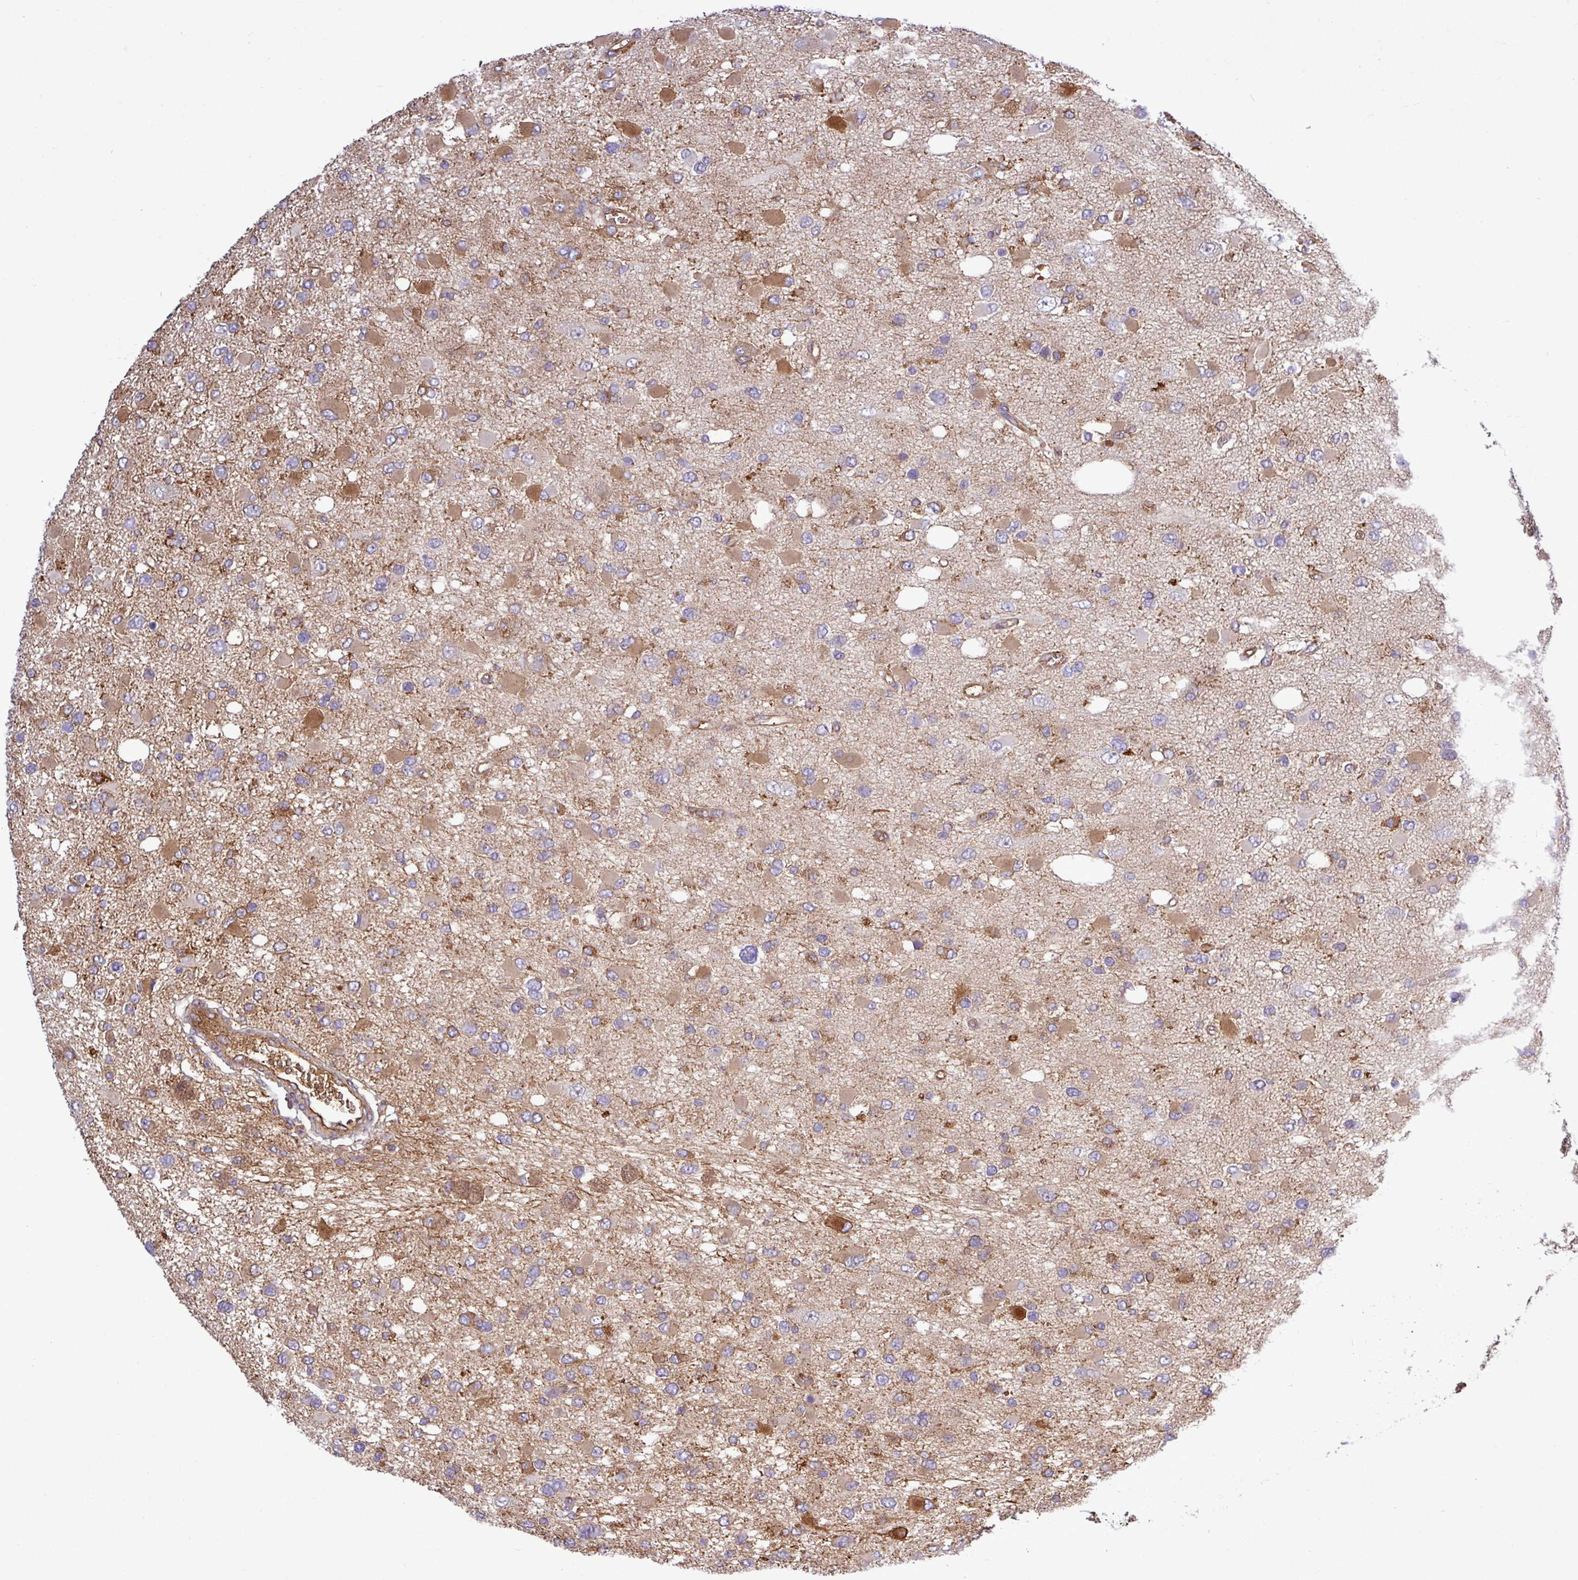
{"staining": {"intensity": "moderate", "quantity": "25%-75%", "location": "cytoplasmic/membranous"}, "tissue": "glioma", "cell_type": "Tumor cells", "image_type": "cancer", "snomed": [{"axis": "morphology", "description": "Glioma, malignant, High grade"}, {"axis": "topography", "description": "Brain"}], "caption": "A brown stain labels moderate cytoplasmic/membranous expression of a protein in human malignant high-grade glioma tumor cells.", "gene": "CWH43", "patient": {"sex": "male", "age": 53}}